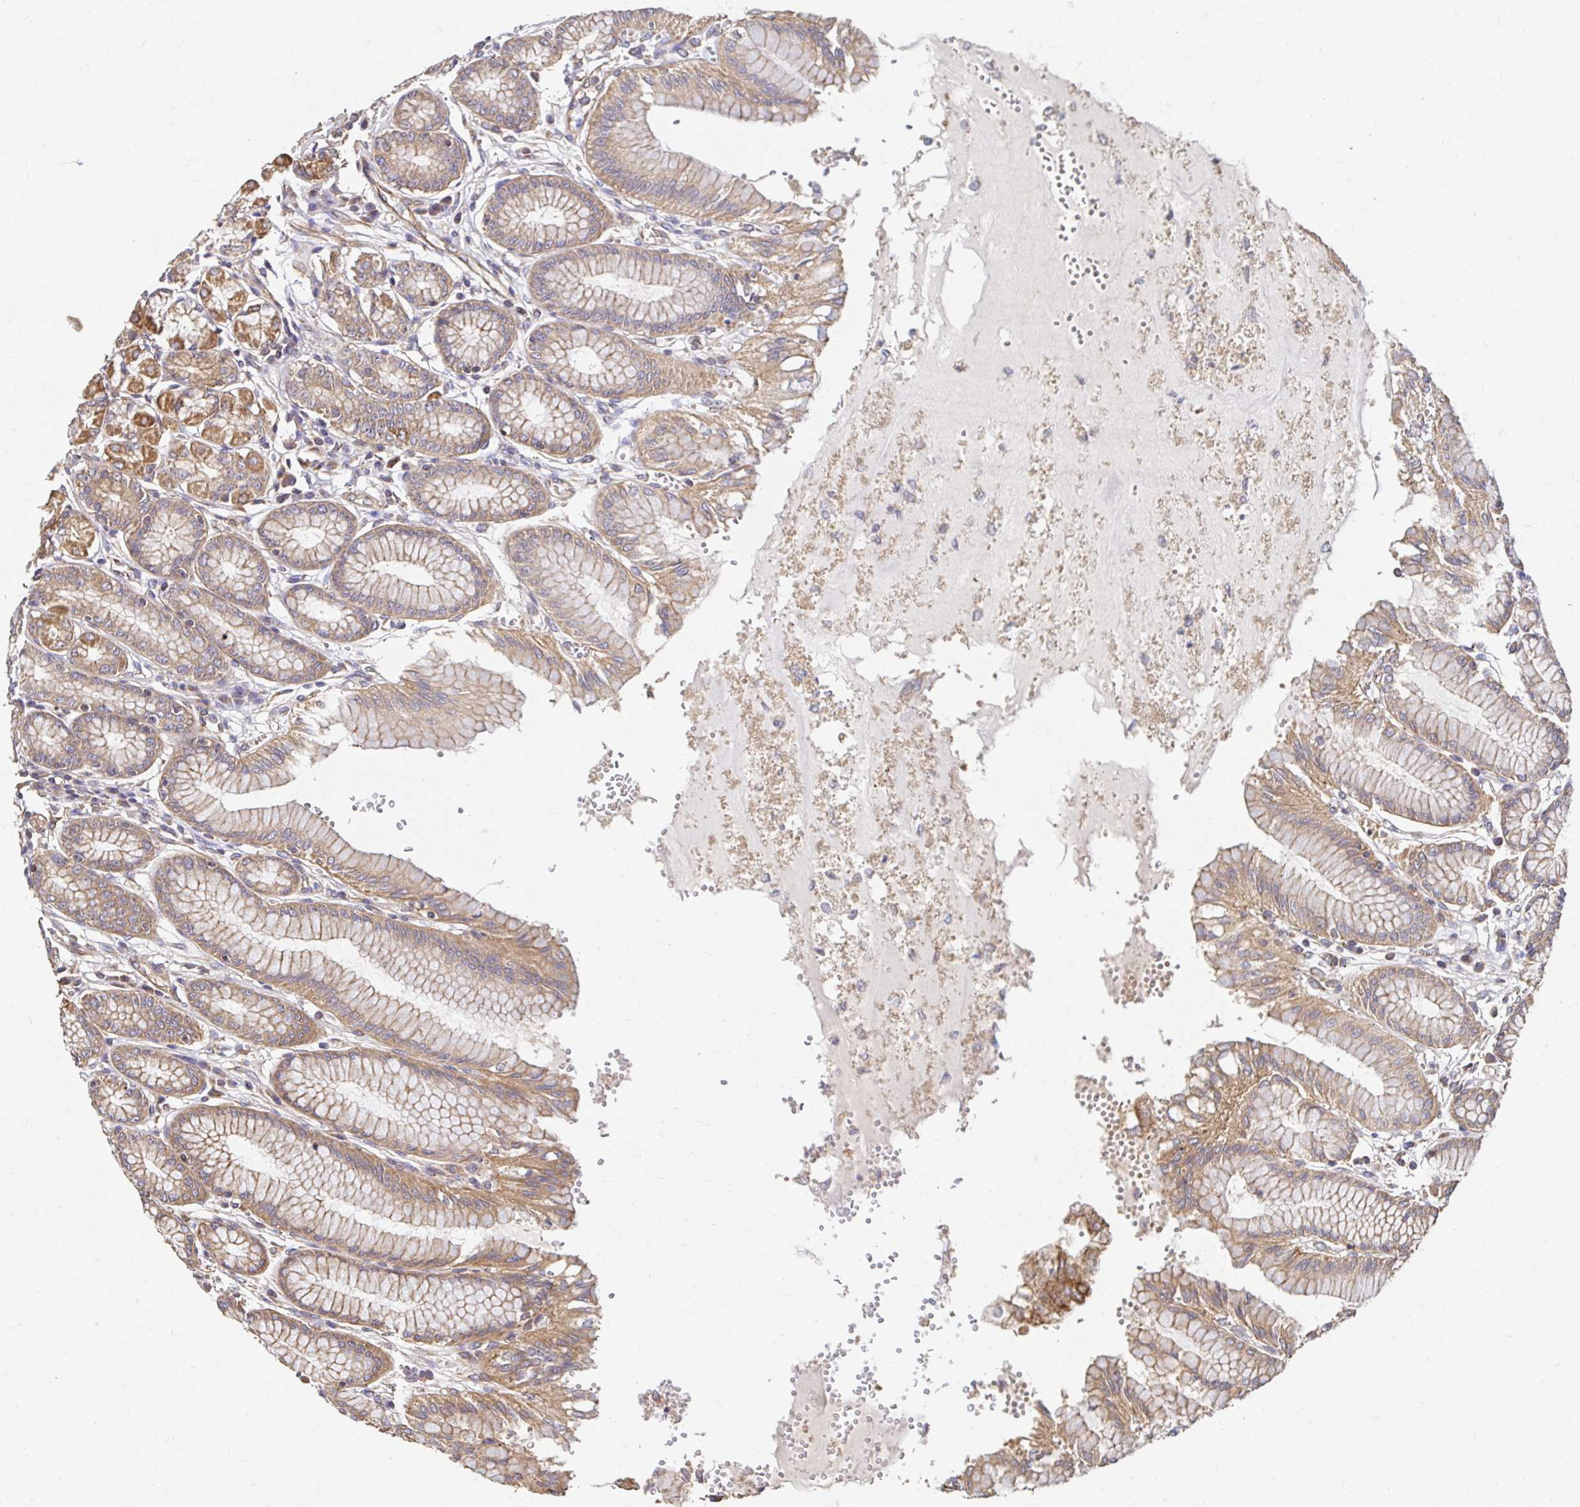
{"staining": {"intensity": "moderate", "quantity": ">75%", "location": "cytoplasmic/membranous"}, "tissue": "stomach", "cell_type": "Glandular cells", "image_type": "normal", "snomed": [{"axis": "morphology", "description": "Normal tissue, NOS"}, {"axis": "topography", "description": "Stomach"}, {"axis": "topography", "description": "Stomach, lower"}], "caption": "The photomicrograph displays staining of unremarkable stomach, revealing moderate cytoplasmic/membranous protein staining (brown color) within glandular cells. (DAB (3,3'-diaminobenzidine) IHC, brown staining for protein, blue staining for nuclei).", "gene": "APBB1", "patient": {"sex": "male", "age": 76}}